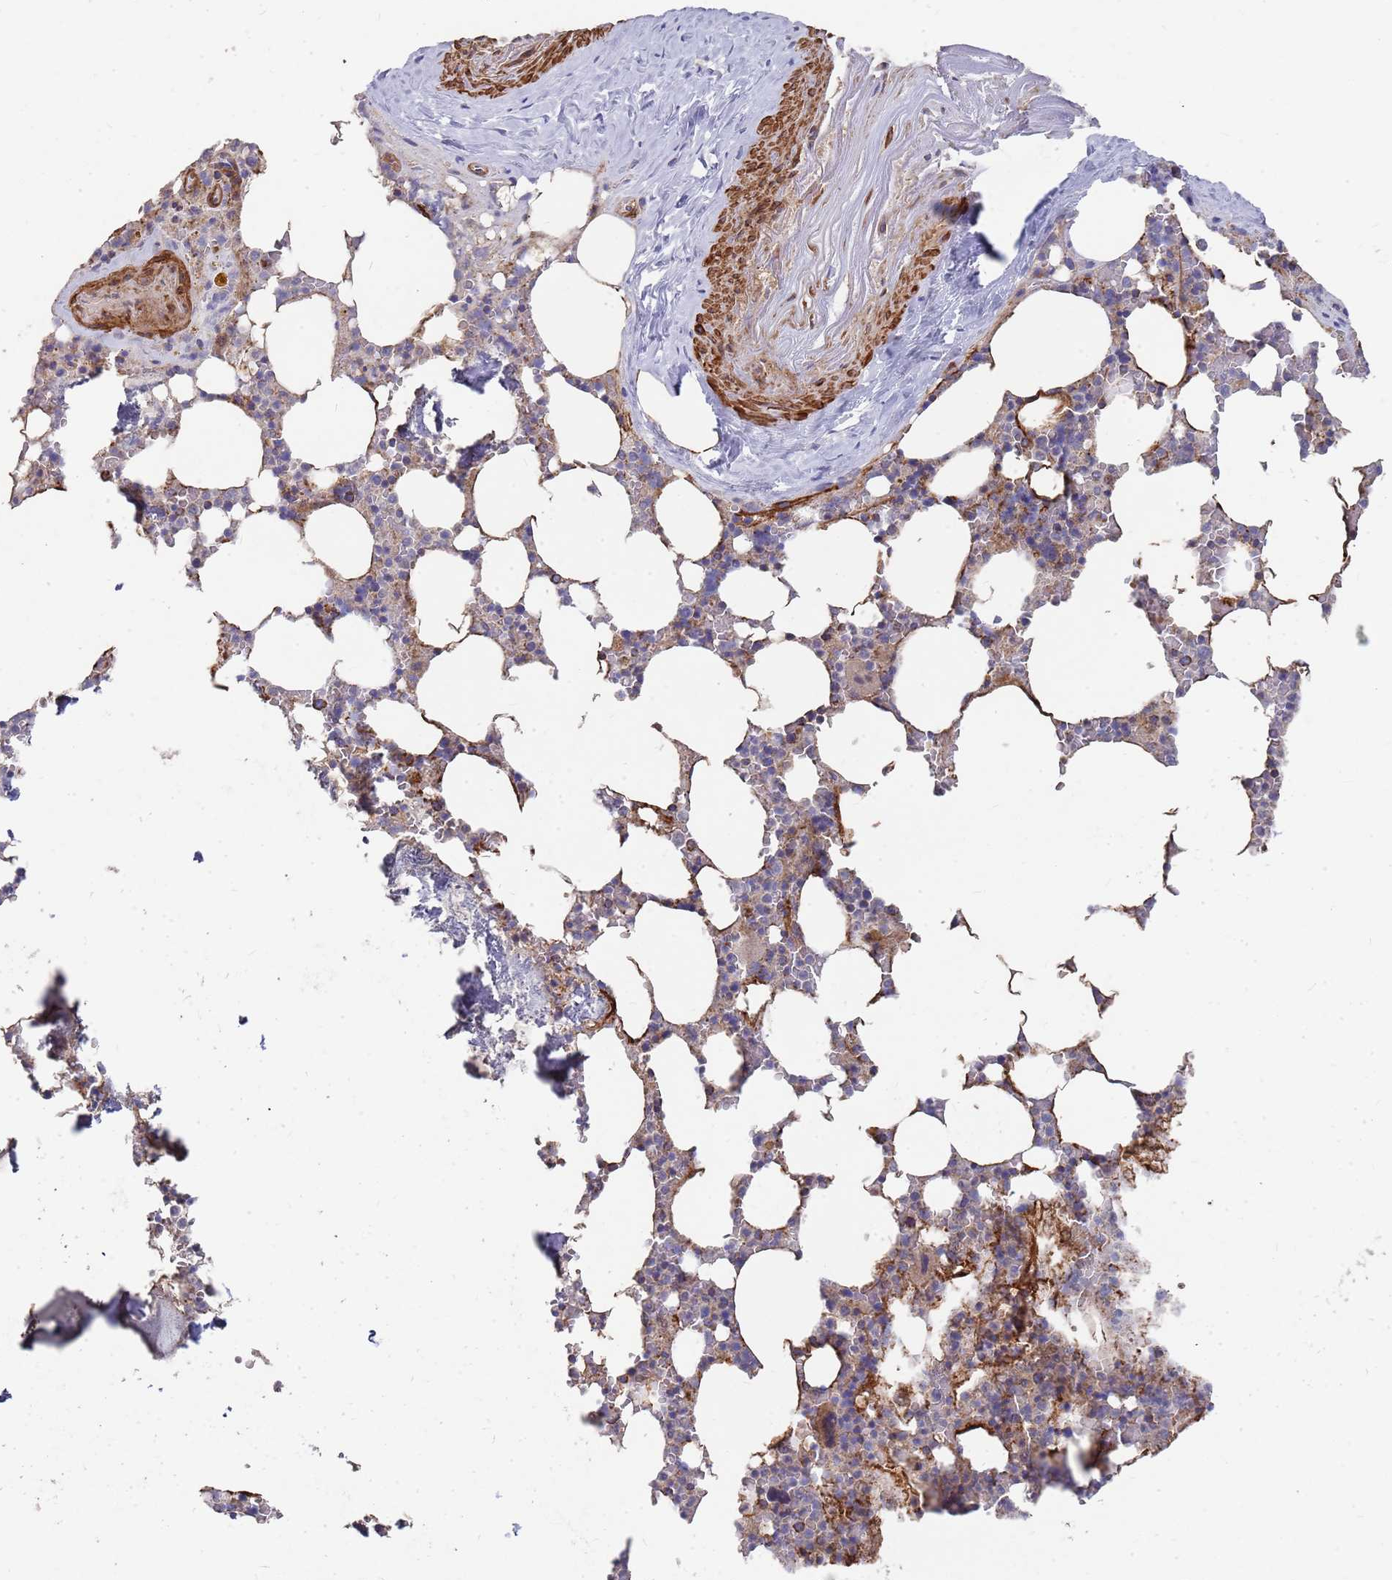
{"staining": {"intensity": "moderate", "quantity": "25%-75%", "location": "cytoplasmic/membranous"}, "tissue": "bone marrow", "cell_type": "Hematopoietic cells", "image_type": "normal", "snomed": [{"axis": "morphology", "description": "Normal tissue, NOS"}, {"axis": "topography", "description": "Bone marrow"}], "caption": "A medium amount of moderate cytoplasmic/membranous positivity is appreciated in approximately 25%-75% of hematopoietic cells in unremarkable bone marrow. Nuclei are stained in blue.", "gene": "WDFY3", "patient": {"sex": "male", "age": 64}}